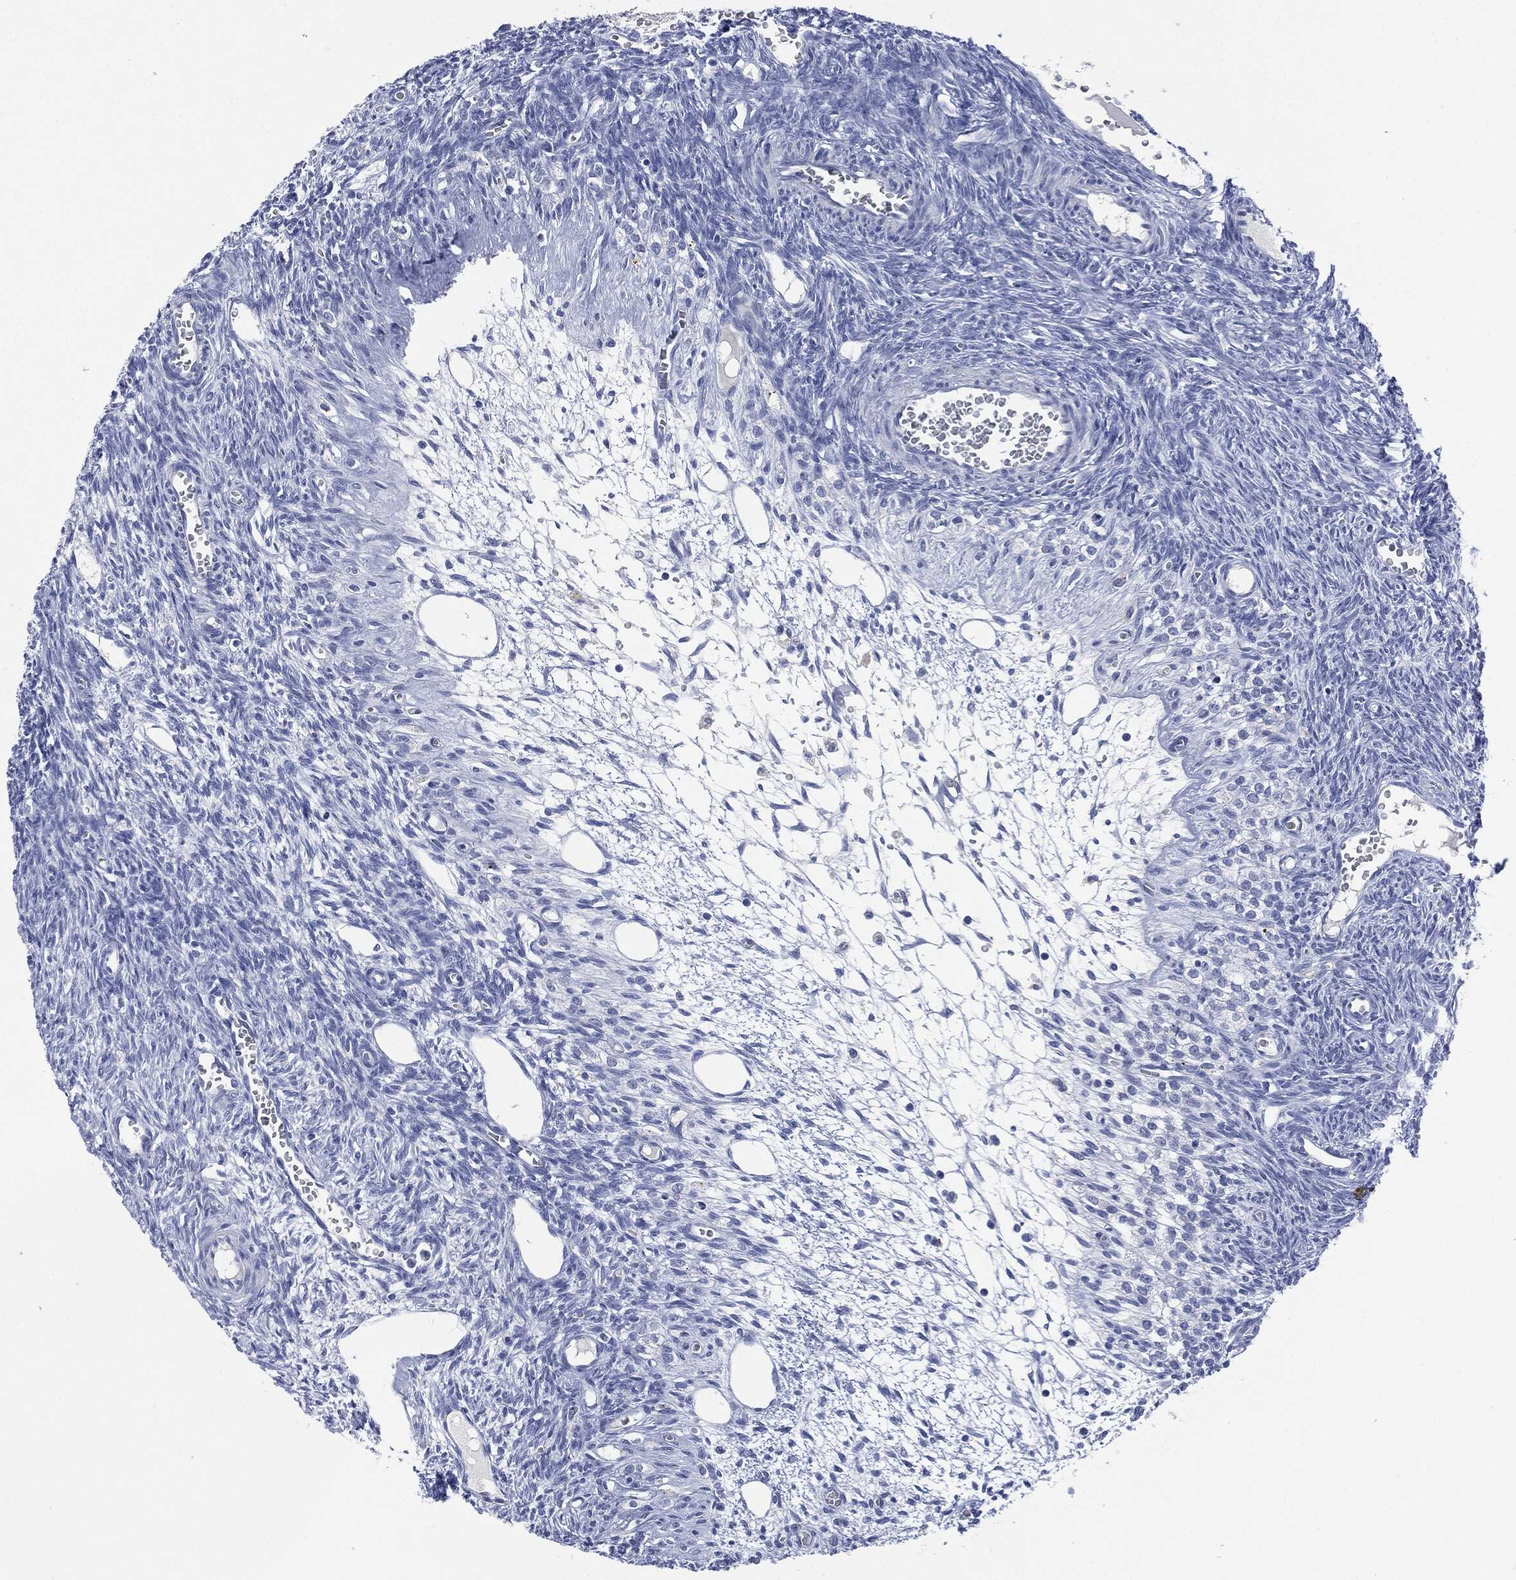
{"staining": {"intensity": "negative", "quantity": "none", "location": "none"}, "tissue": "ovary", "cell_type": "Follicle cells", "image_type": "normal", "snomed": [{"axis": "morphology", "description": "Normal tissue, NOS"}, {"axis": "topography", "description": "Ovary"}], "caption": "Protein analysis of normal ovary displays no significant positivity in follicle cells. (DAB IHC, high magnification).", "gene": "MUC16", "patient": {"sex": "female", "age": 27}}